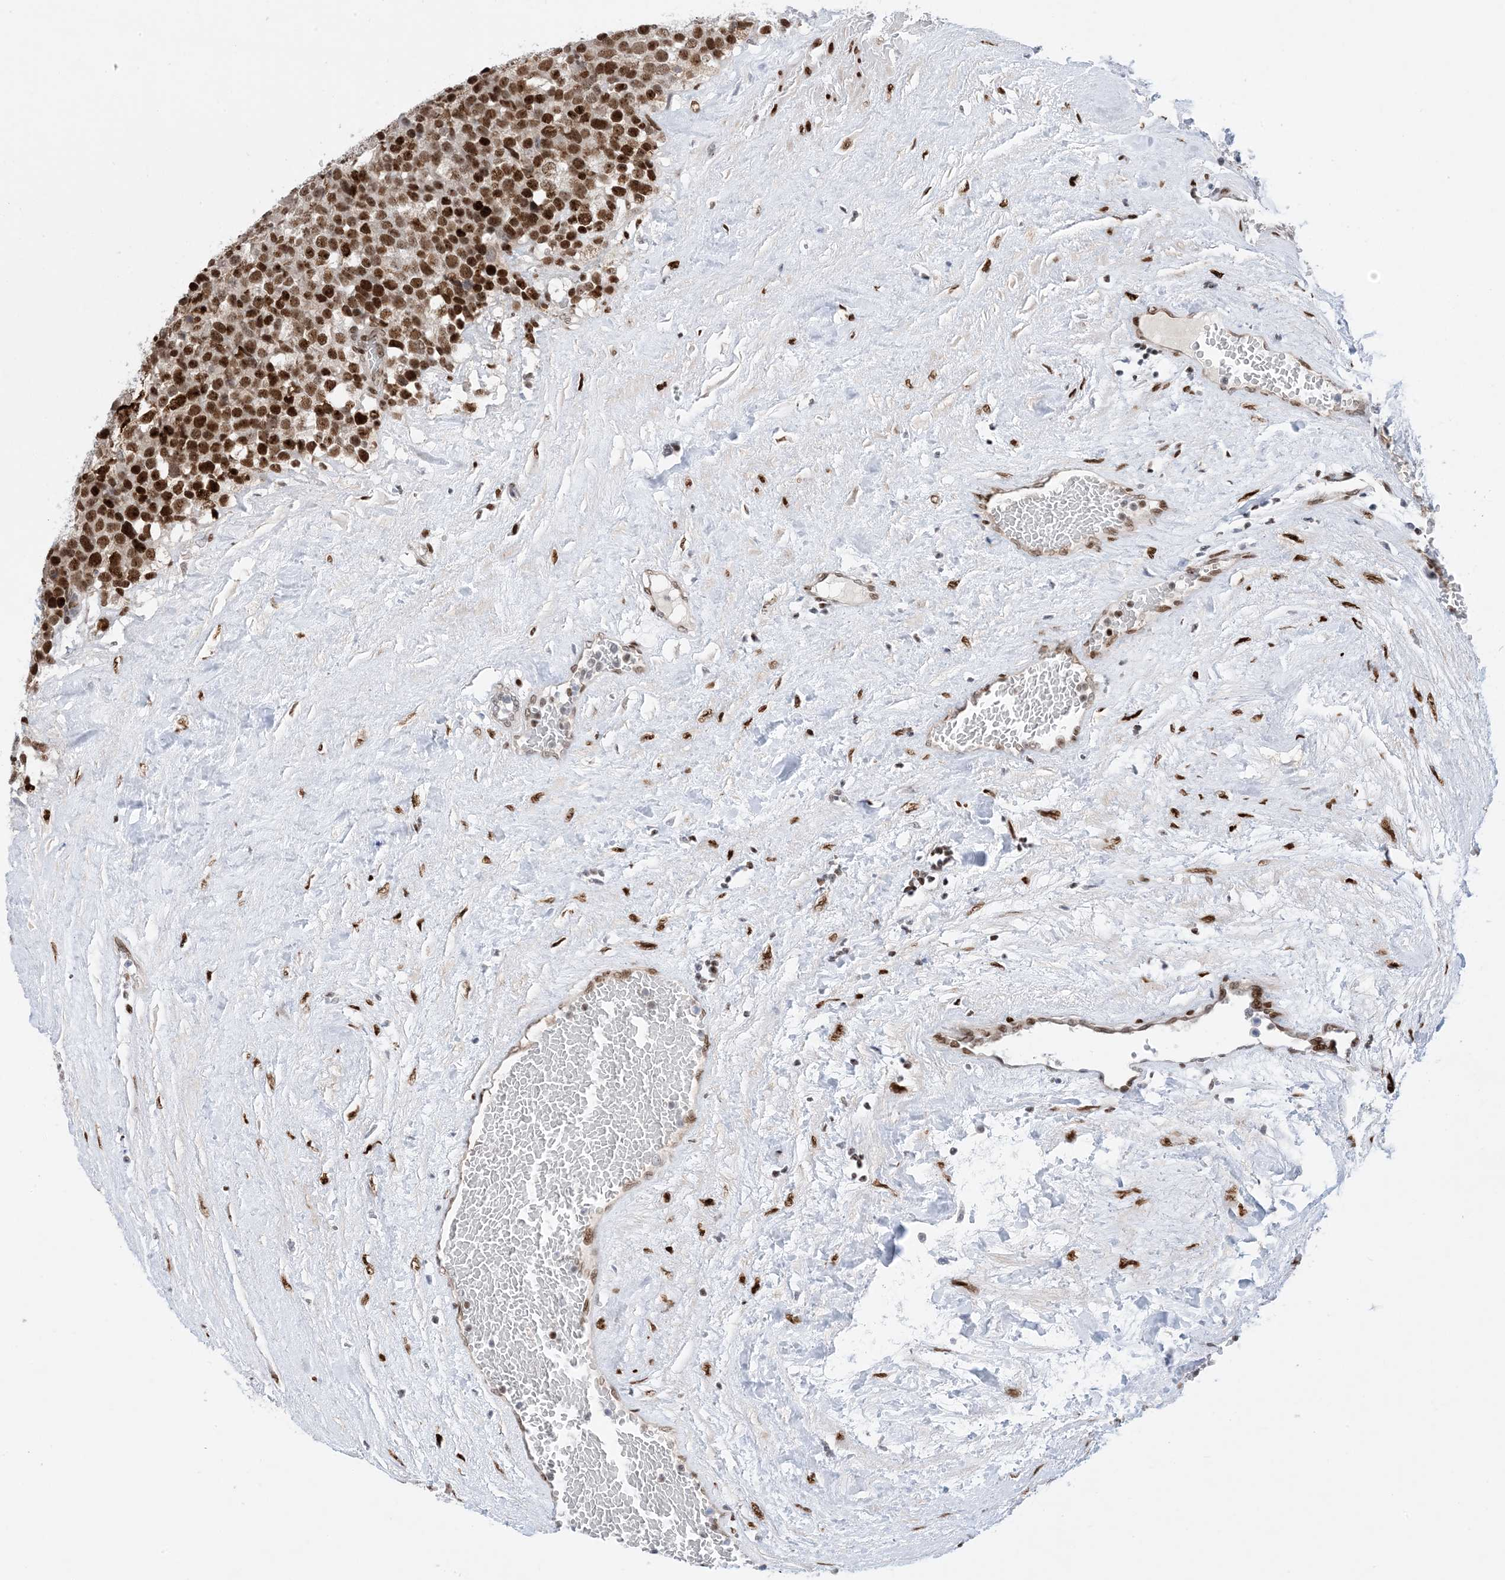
{"staining": {"intensity": "strong", "quantity": ">75%", "location": "nuclear"}, "tissue": "testis cancer", "cell_type": "Tumor cells", "image_type": "cancer", "snomed": [{"axis": "morphology", "description": "Seminoma, NOS"}, {"axis": "topography", "description": "Testis"}], "caption": "Protein expression analysis of human testis seminoma reveals strong nuclear positivity in about >75% of tumor cells.", "gene": "TSPYL1", "patient": {"sex": "male", "age": 71}}